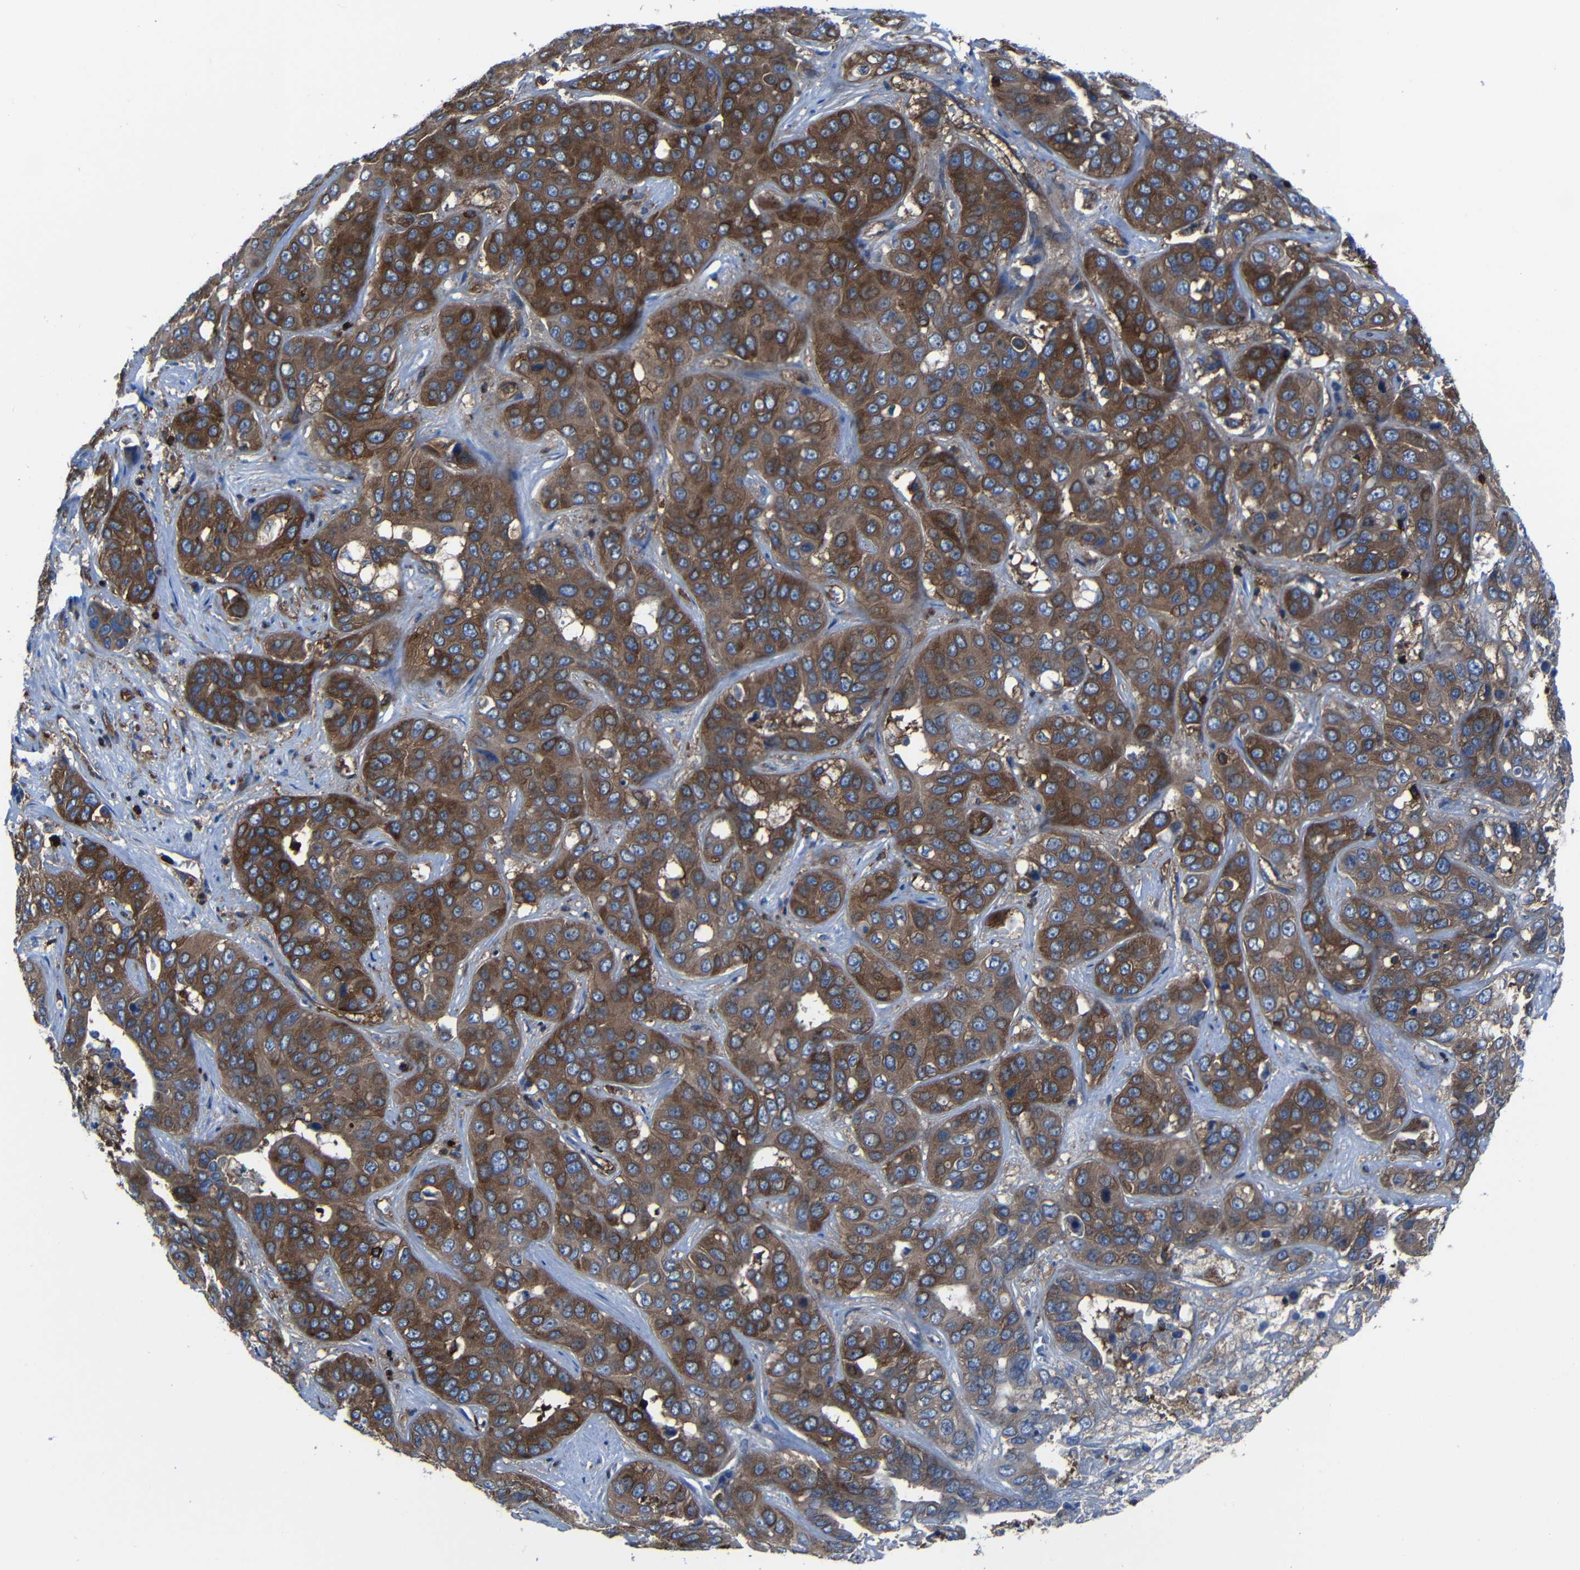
{"staining": {"intensity": "strong", "quantity": ">75%", "location": "cytoplasmic/membranous"}, "tissue": "liver cancer", "cell_type": "Tumor cells", "image_type": "cancer", "snomed": [{"axis": "morphology", "description": "Cholangiocarcinoma"}, {"axis": "topography", "description": "Liver"}], "caption": "Tumor cells show high levels of strong cytoplasmic/membranous expression in about >75% of cells in liver cancer (cholangiocarcinoma).", "gene": "ARHGEF1", "patient": {"sex": "female", "age": 52}}